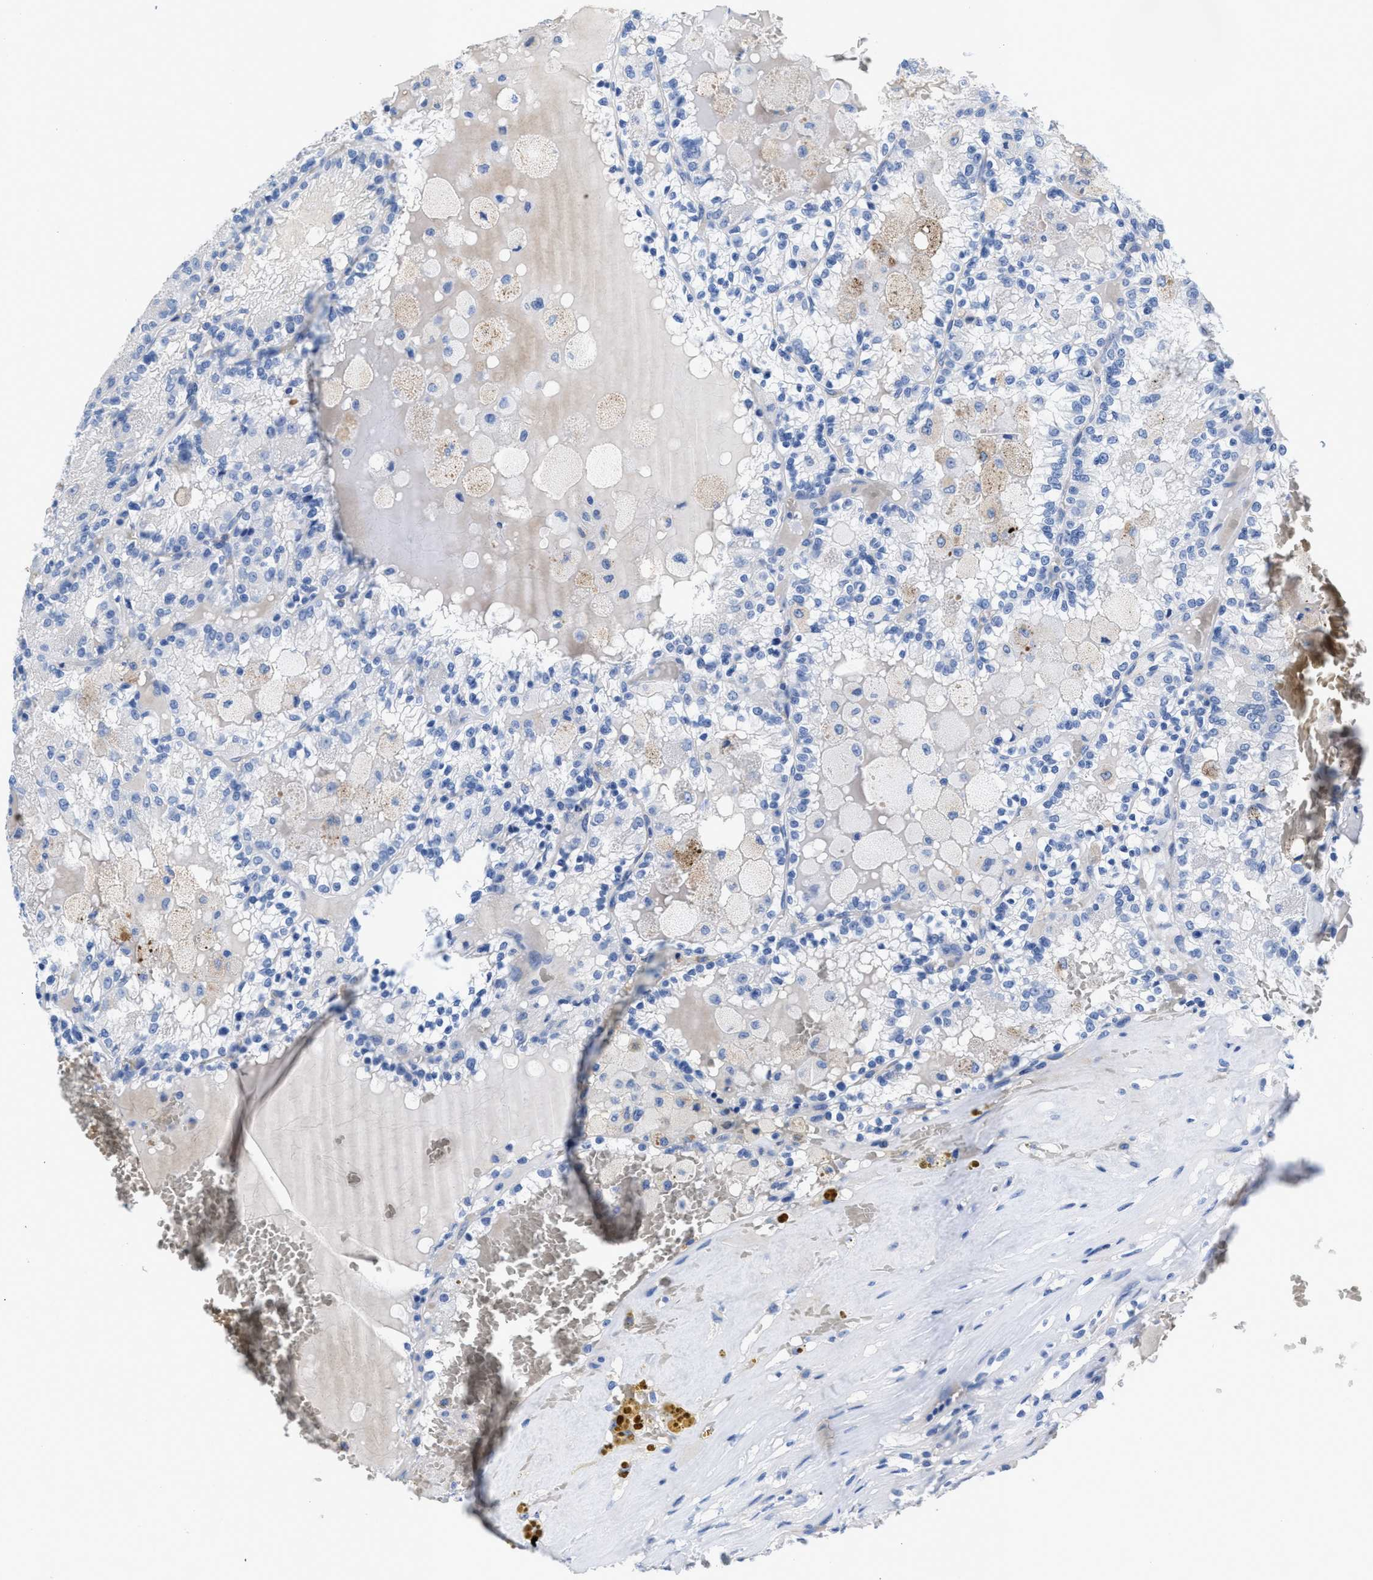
{"staining": {"intensity": "negative", "quantity": "none", "location": "none"}, "tissue": "renal cancer", "cell_type": "Tumor cells", "image_type": "cancer", "snomed": [{"axis": "morphology", "description": "Adenocarcinoma, NOS"}, {"axis": "topography", "description": "Kidney"}], "caption": "Immunohistochemical staining of human renal cancer (adenocarcinoma) shows no significant positivity in tumor cells. (Stains: DAB (3,3'-diaminobenzidine) IHC with hematoxylin counter stain, Microscopy: brightfield microscopy at high magnification).", "gene": "SLFN13", "patient": {"sex": "female", "age": 56}}